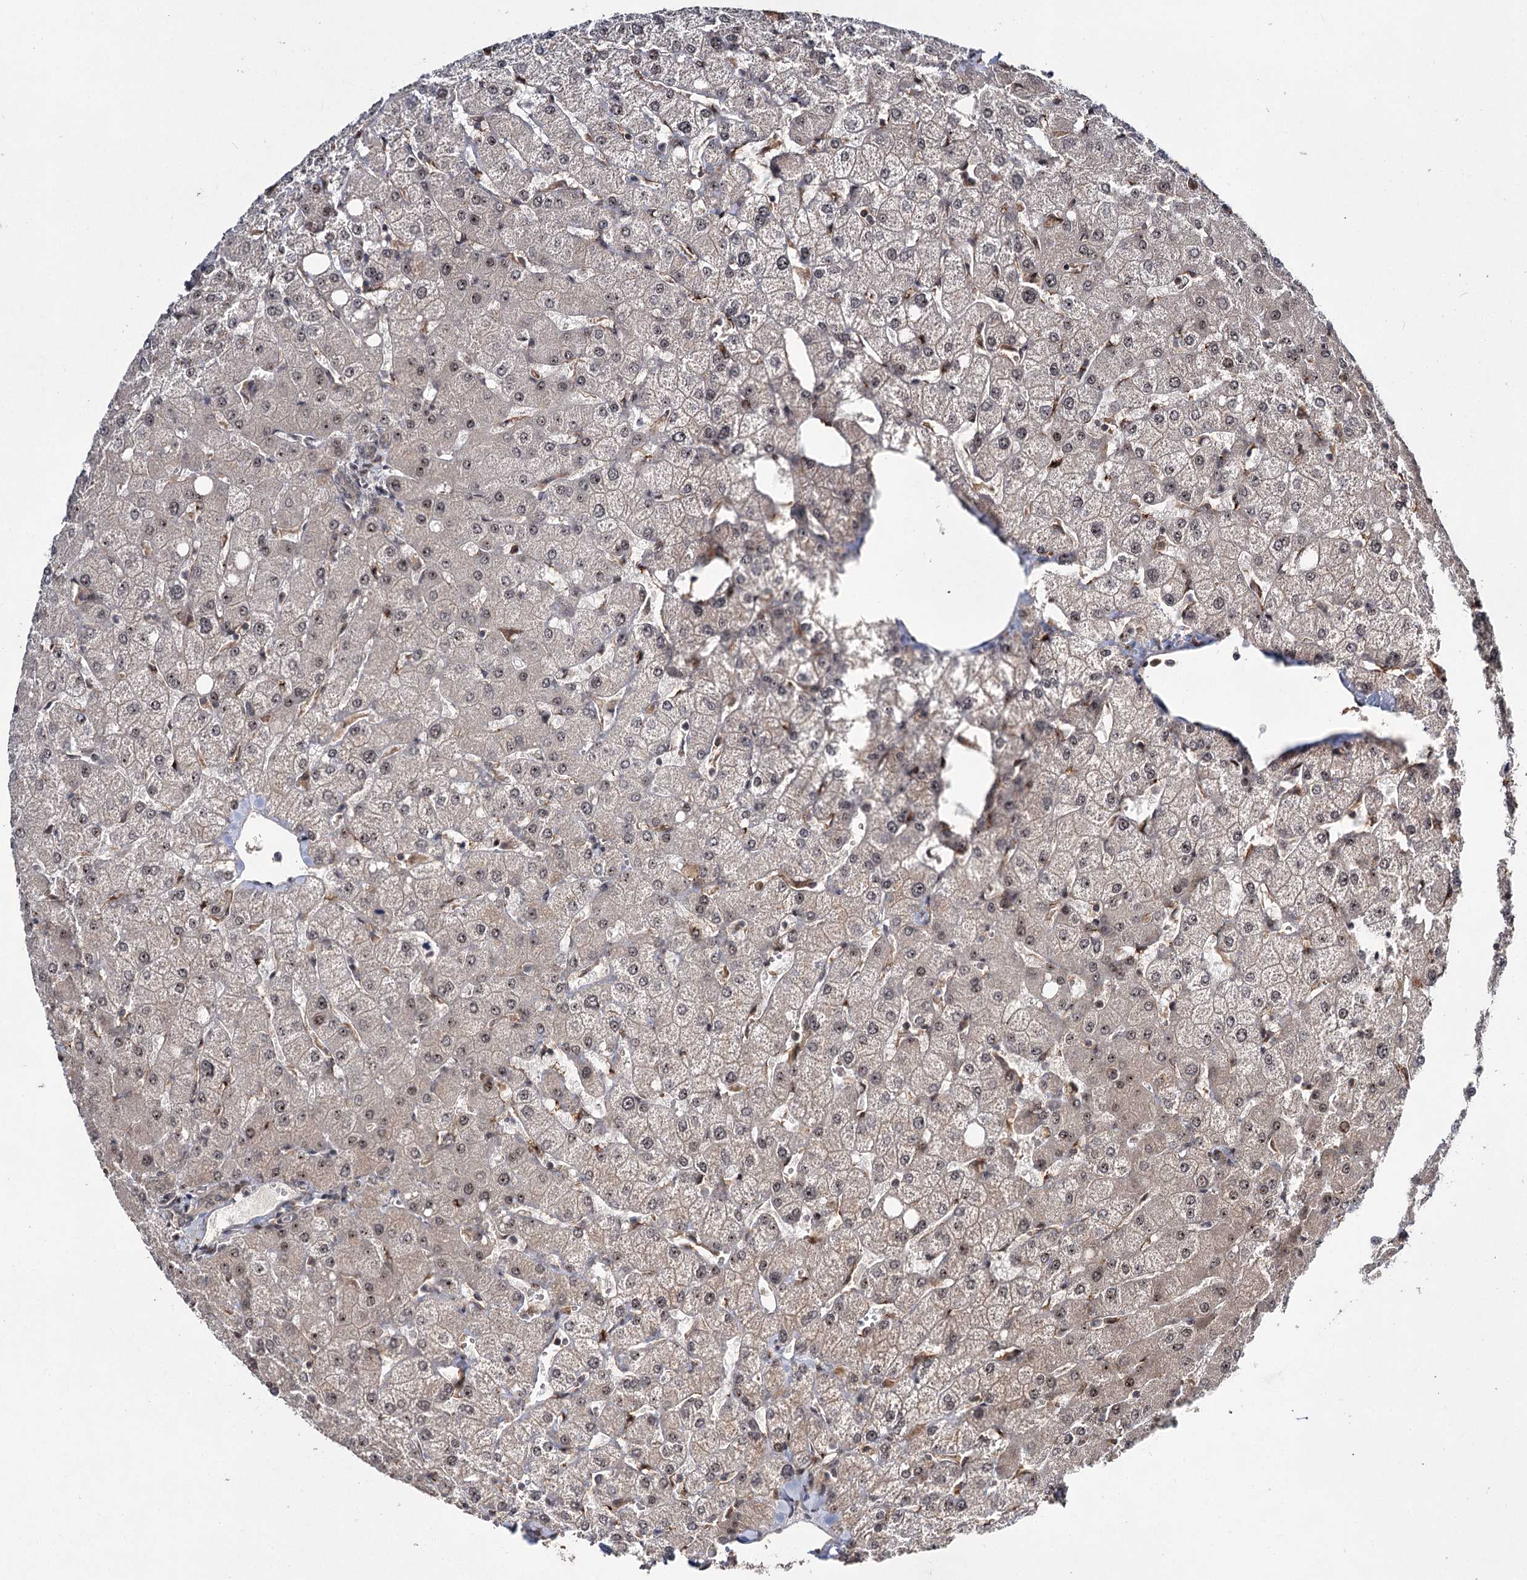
{"staining": {"intensity": "negative", "quantity": "none", "location": "none"}, "tissue": "liver", "cell_type": "Cholangiocytes", "image_type": "normal", "snomed": [{"axis": "morphology", "description": "Normal tissue, NOS"}, {"axis": "topography", "description": "Liver"}], "caption": "DAB (3,3'-diaminobenzidine) immunohistochemical staining of unremarkable liver reveals no significant positivity in cholangiocytes.", "gene": "MKNK2", "patient": {"sex": "female", "age": 54}}